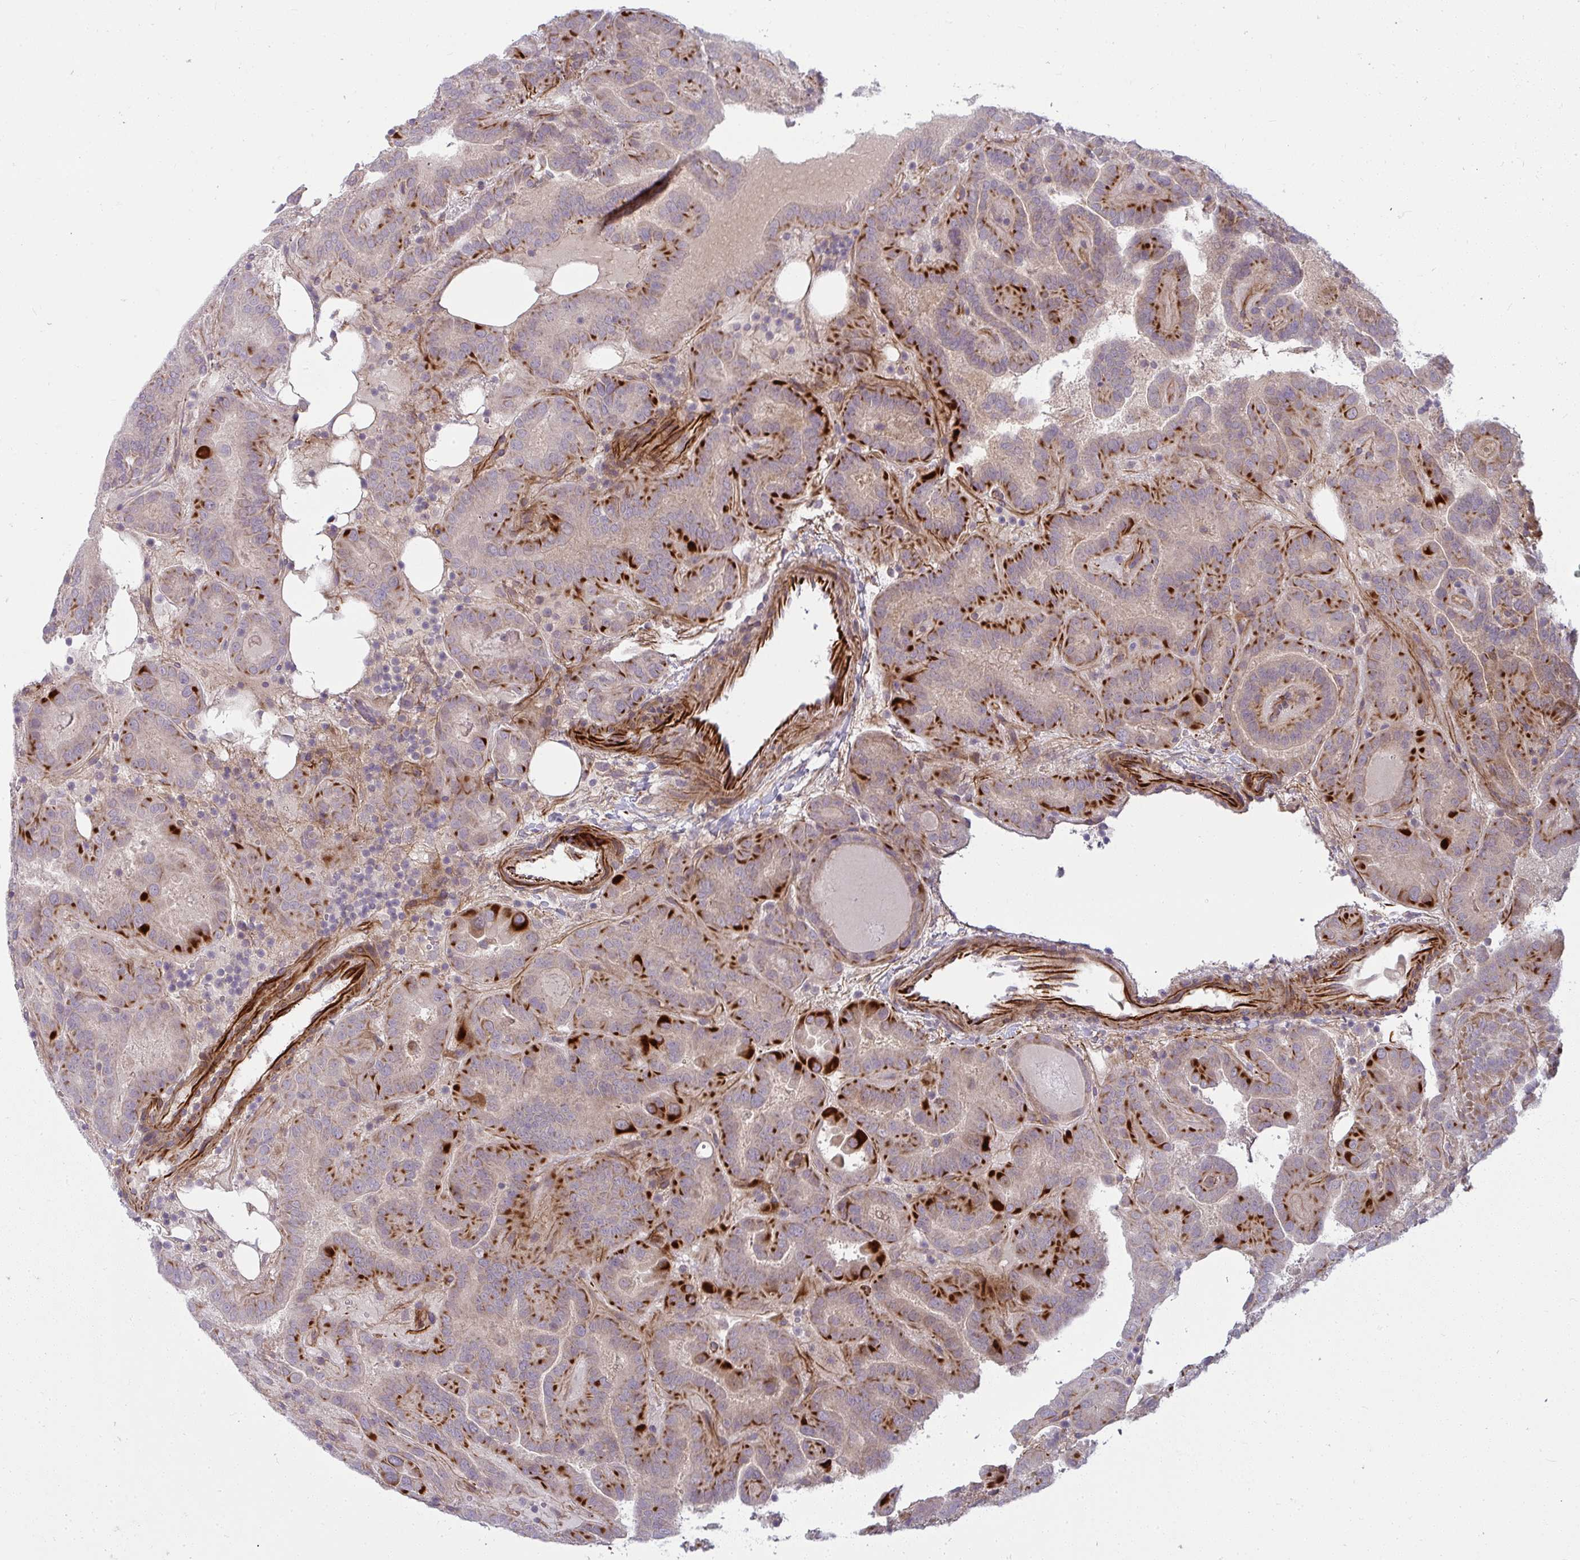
{"staining": {"intensity": "strong", "quantity": "25%-75%", "location": "cytoplasmic/membranous"}, "tissue": "thyroid cancer", "cell_type": "Tumor cells", "image_type": "cancer", "snomed": [{"axis": "morphology", "description": "Papillary adenocarcinoma, NOS"}, {"axis": "topography", "description": "Thyroid gland"}], "caption": "Thyroid papillary adenocarcinoma stained with a brown dye shows strong cytoplasmic/membranous positive positivity in about 25%-75% of tumor cells.", "gene": "IFIT3", "patient": {"sex": "female", "age": 46}}